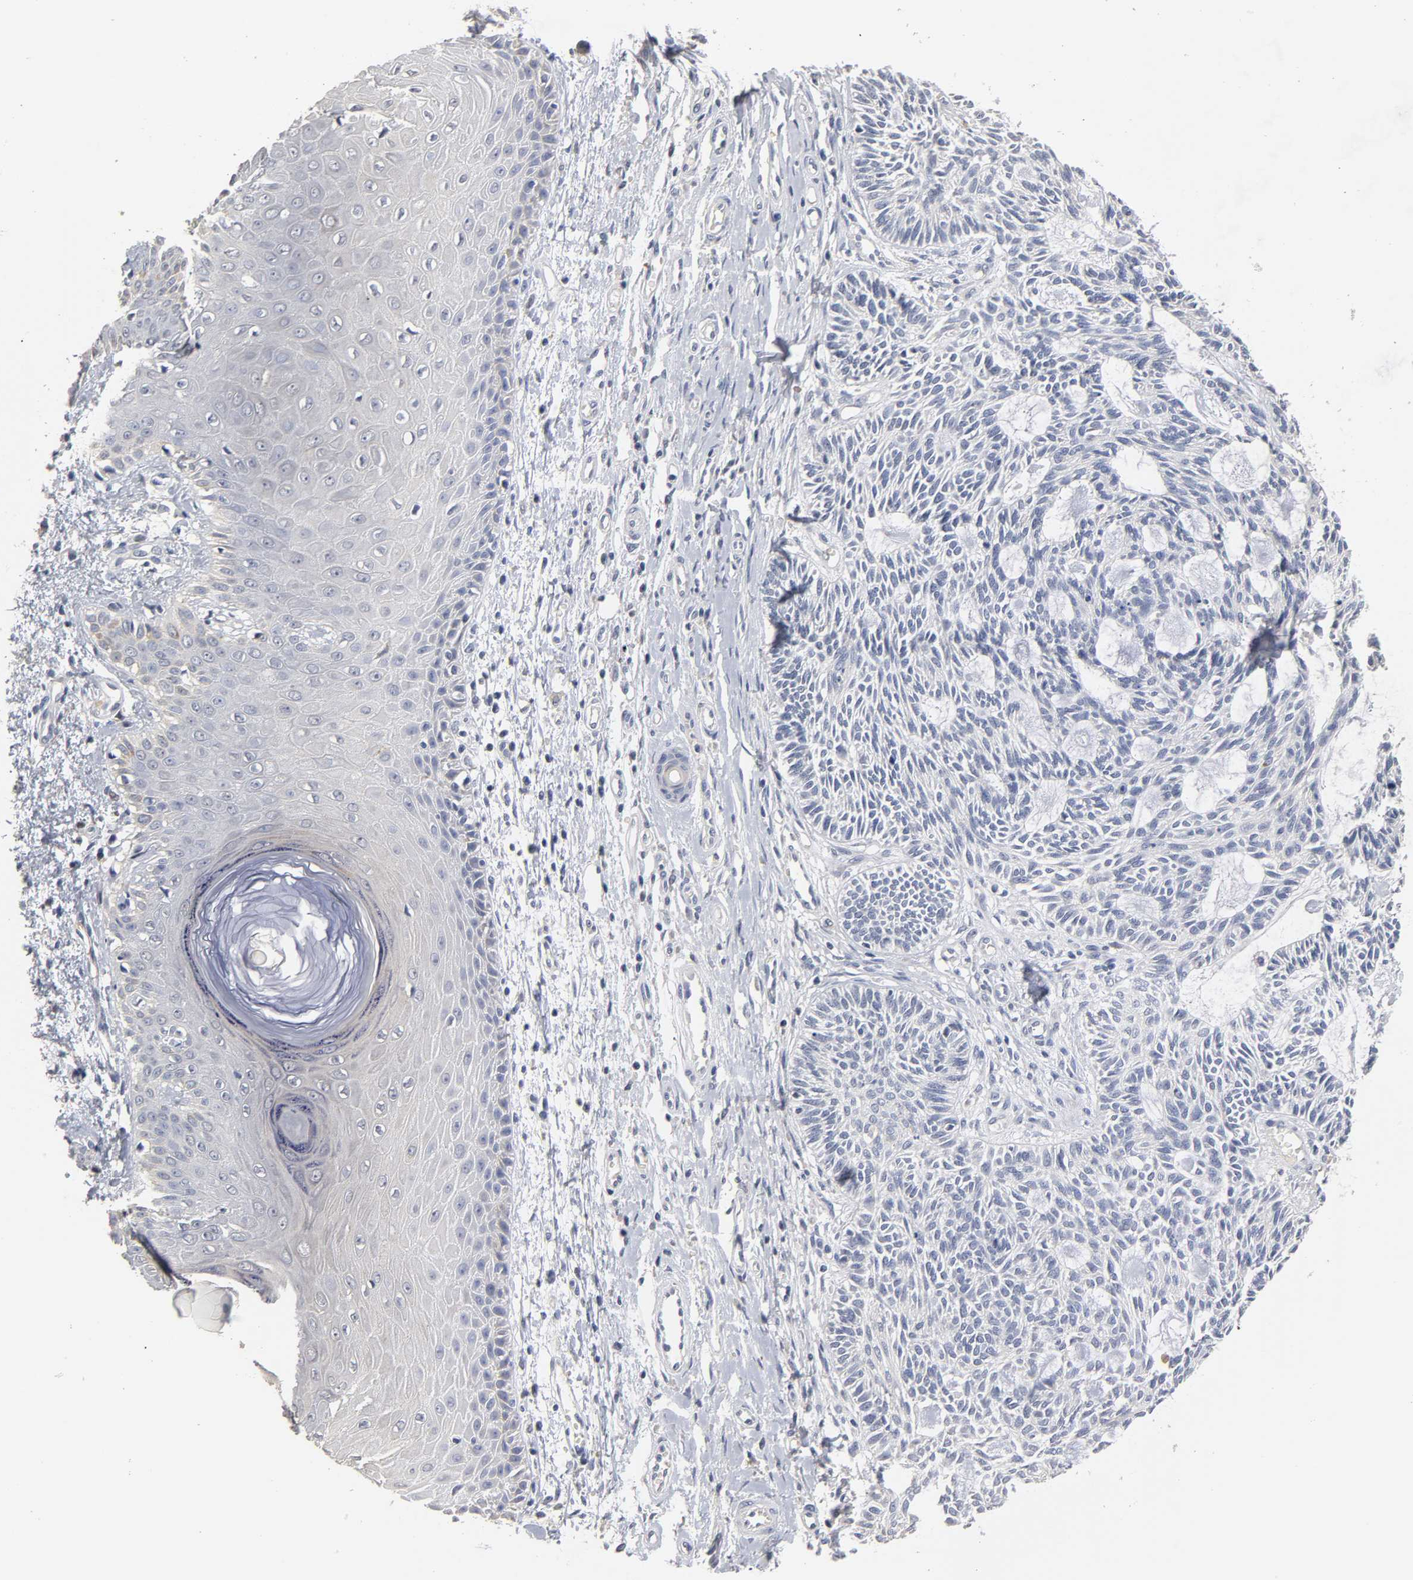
{"staining": {"intensity": "negative", "quantity": "none", "location": "none"}, "tissue": "skin cancer", "cell_type": "Tumor cells", "image_type": "cancer", "snomed": [{"axis": "morphology", "description": "Basal cell carcinoma"}, {"axis": "topography", "description": "Skin"}], "caption": "The immunohistochemistry (IHC) photomicrograph has no significant positivity in tumor cells of skin cancer tissue. (DAB IHC visualized using brightfield microscopy, high magnification).", "gene": "OVOL1", "patient": {"sex": "male", "age": 67}}